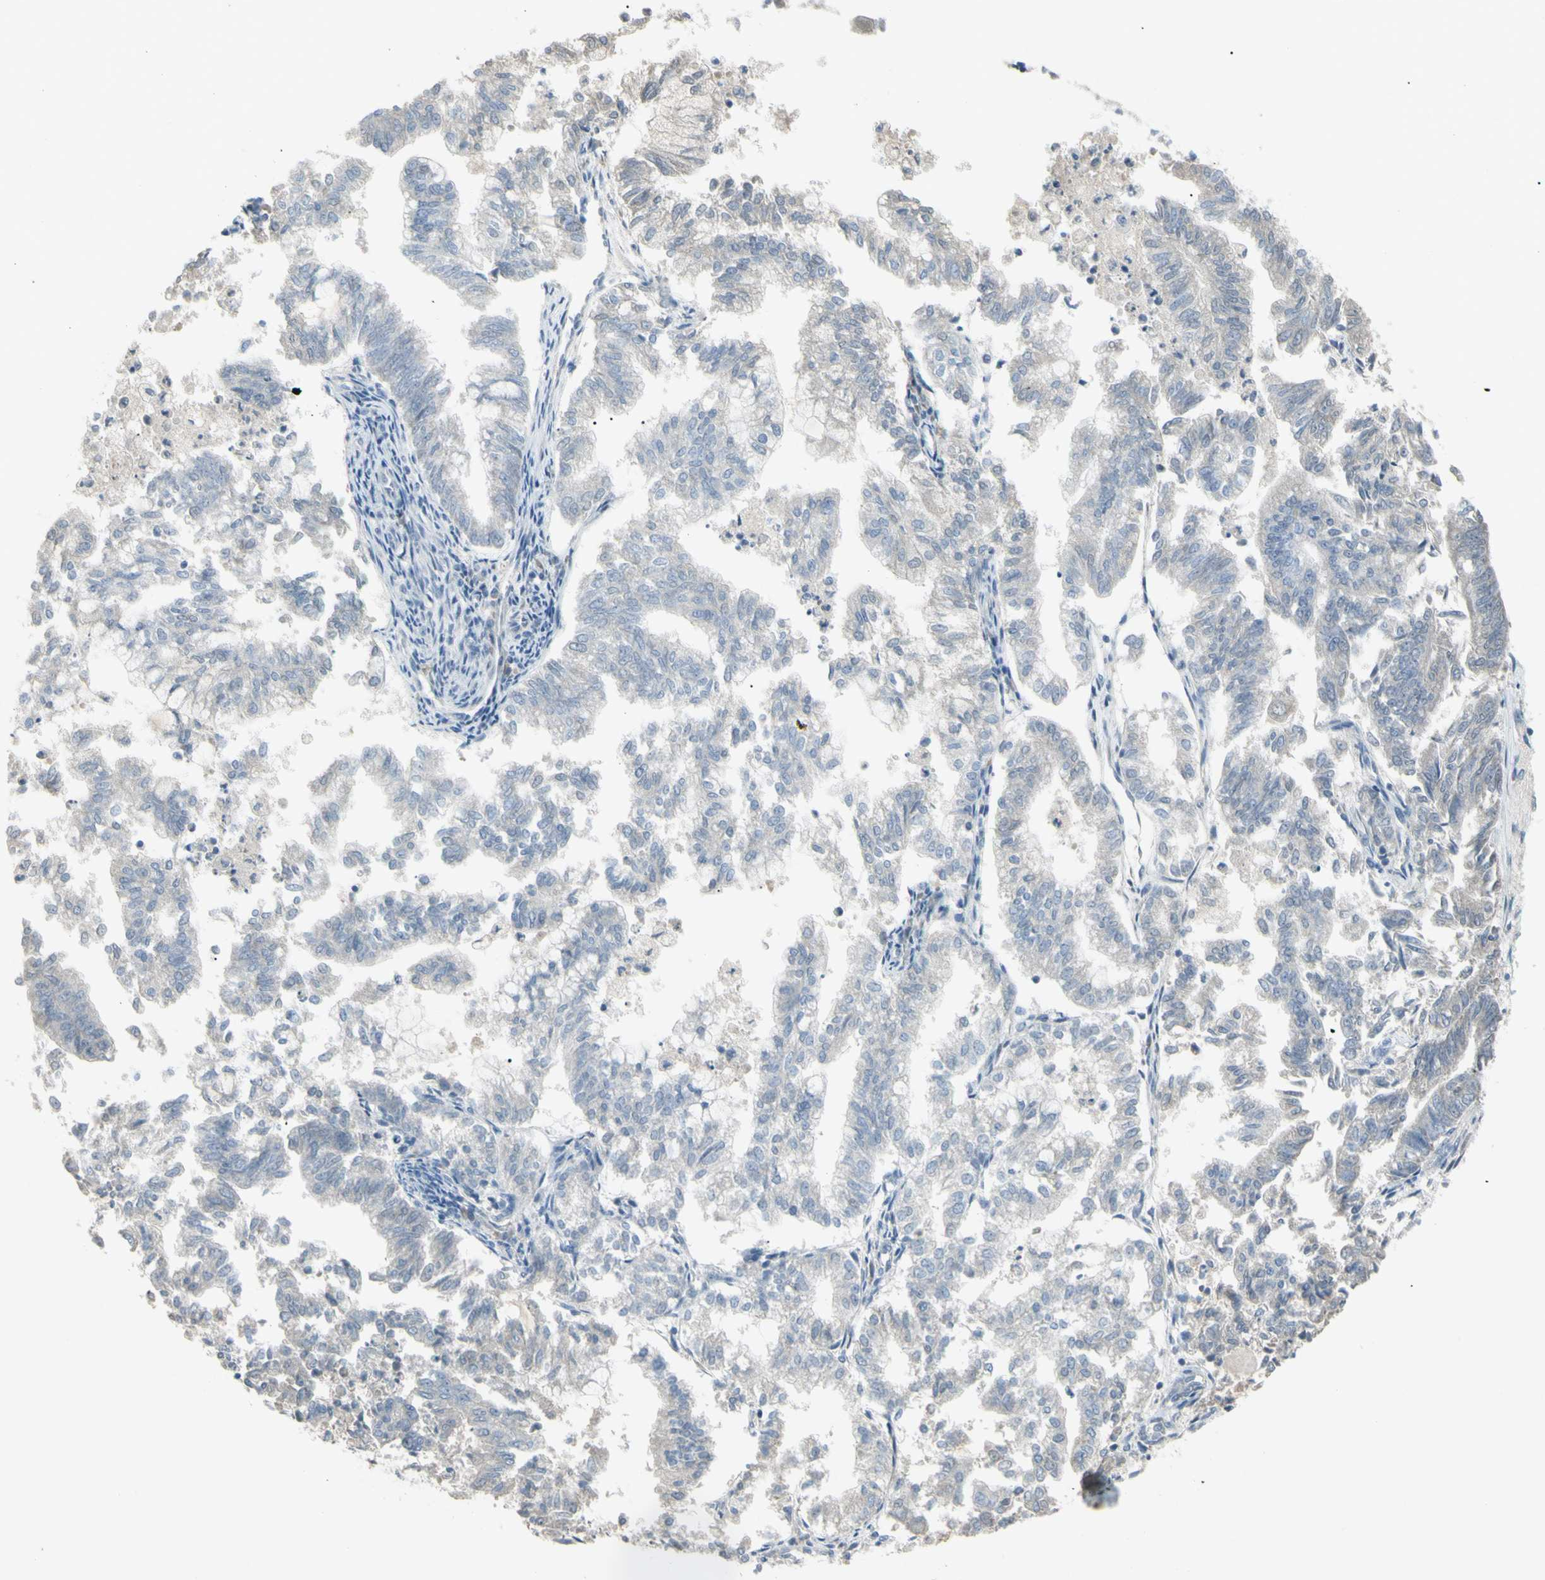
{"staining": {"intensity": "negative", "quantity": "none", "location": "none"}, "tissue": "endometrial cancer", "cell_type": "Tumor cells", "image_type": "cancer", "snomed": [{"axis": "morphology", "description": "Necrosis, NOS"}, {"axis": "morphology", "description": "Adenocarcinoma, NOS"}, {"axis": "topography", "description": "Endometrium"}], "caption": "There is no significant expression in tumor cells of endometrial cancer.", "gene": "PIAS4", "patient": {"sex": "female", "age": 79}}